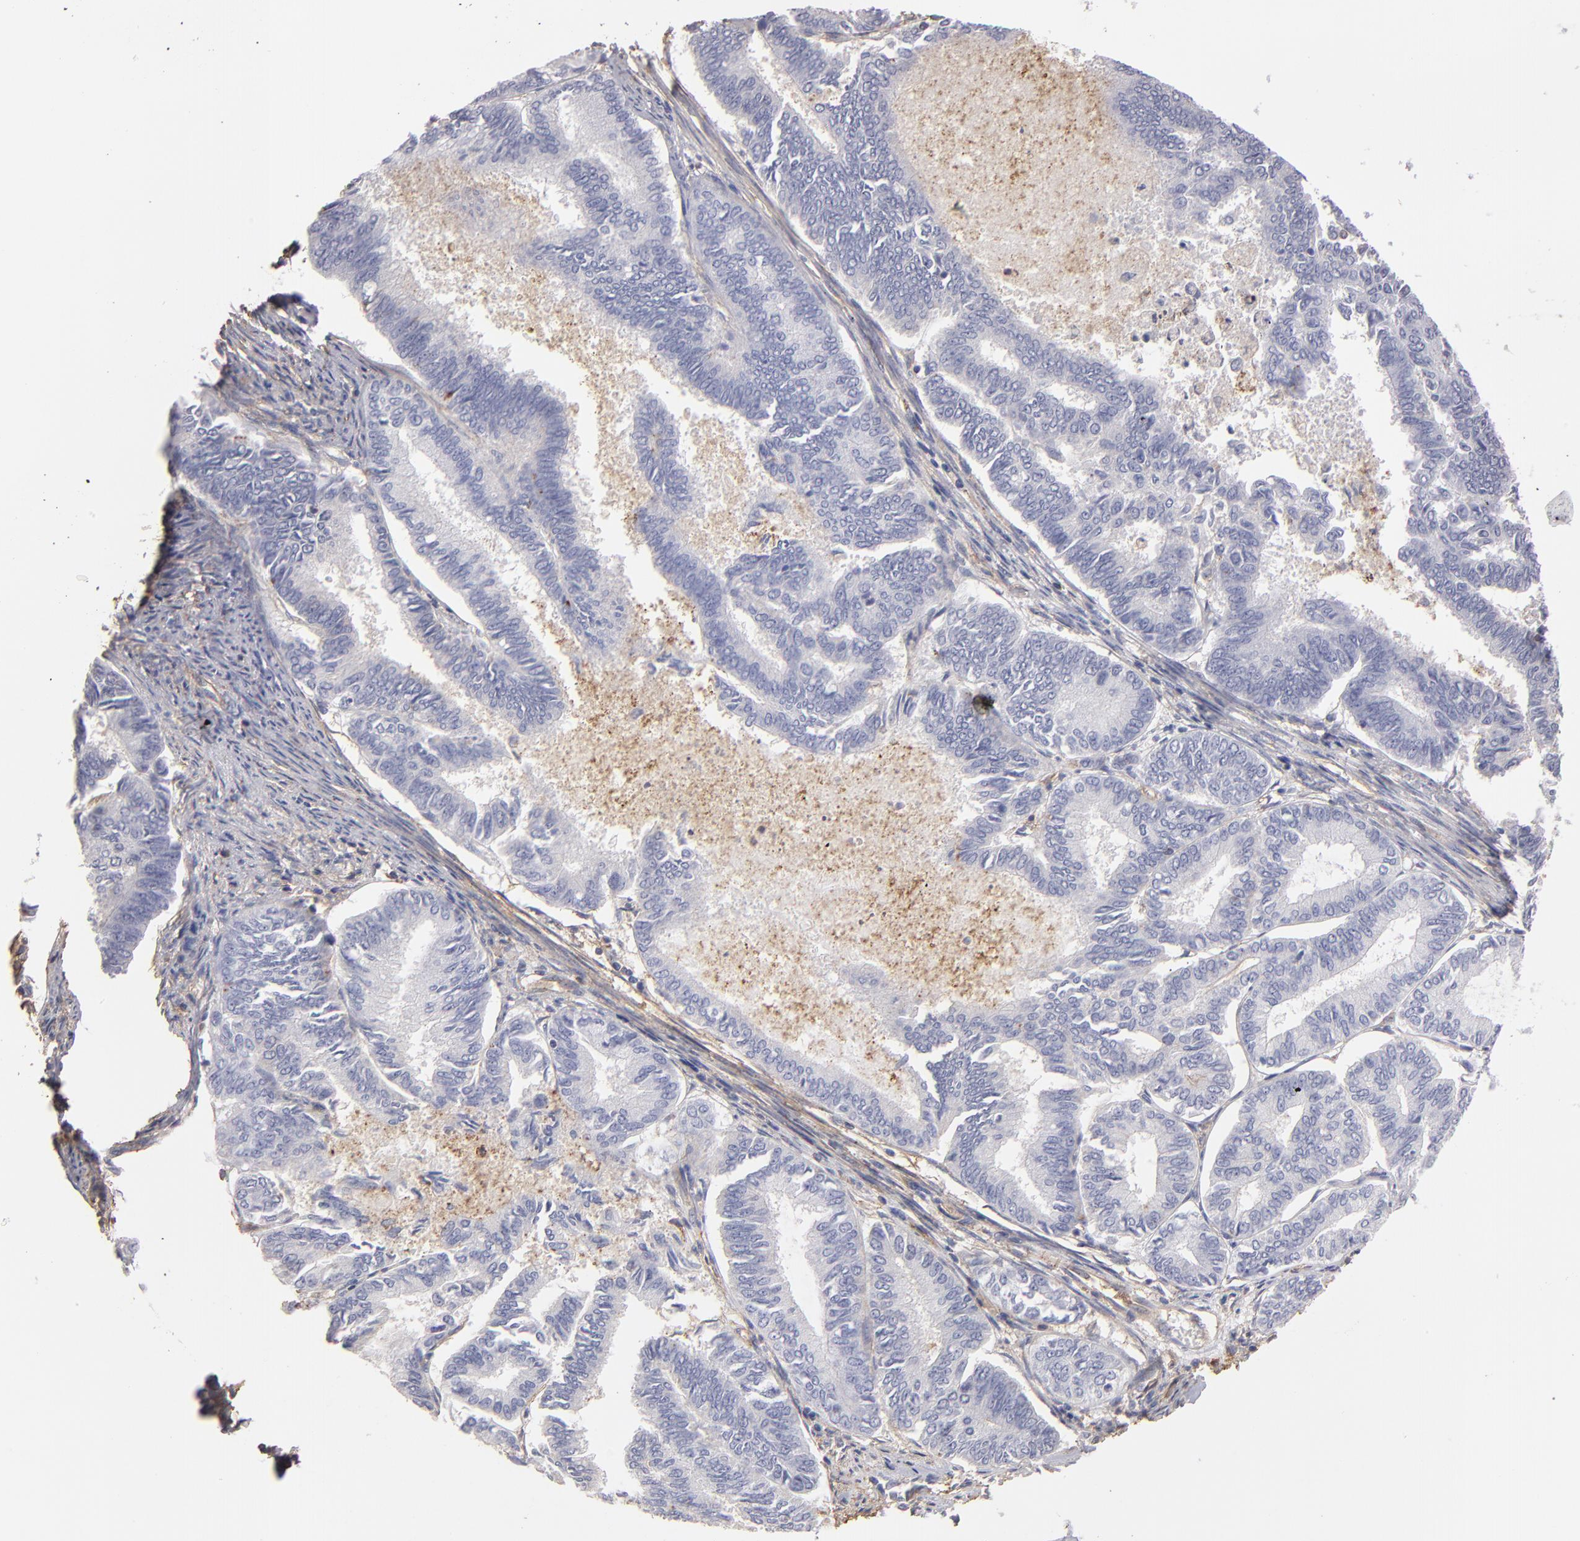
{"staining": {"intensity": "negative", "quantity": "none", "location": "none"}, "tissue": "endometrial cancer", "cell_type": "Tumor cells", "image_type": "cancer", "snomed": [{"axis": "morphology", "description": "Adenocarcinoma, NOS"}, {"axis": "topography", "description": "Endometrium"}], "caption": "Adenocarcinoma (endometrial) stained for a protein using immunohistochemistry (IHC) shows no staining tumor cells.", "gene": "ABCB1", "patient": {"sex": "female", "age": 86}}